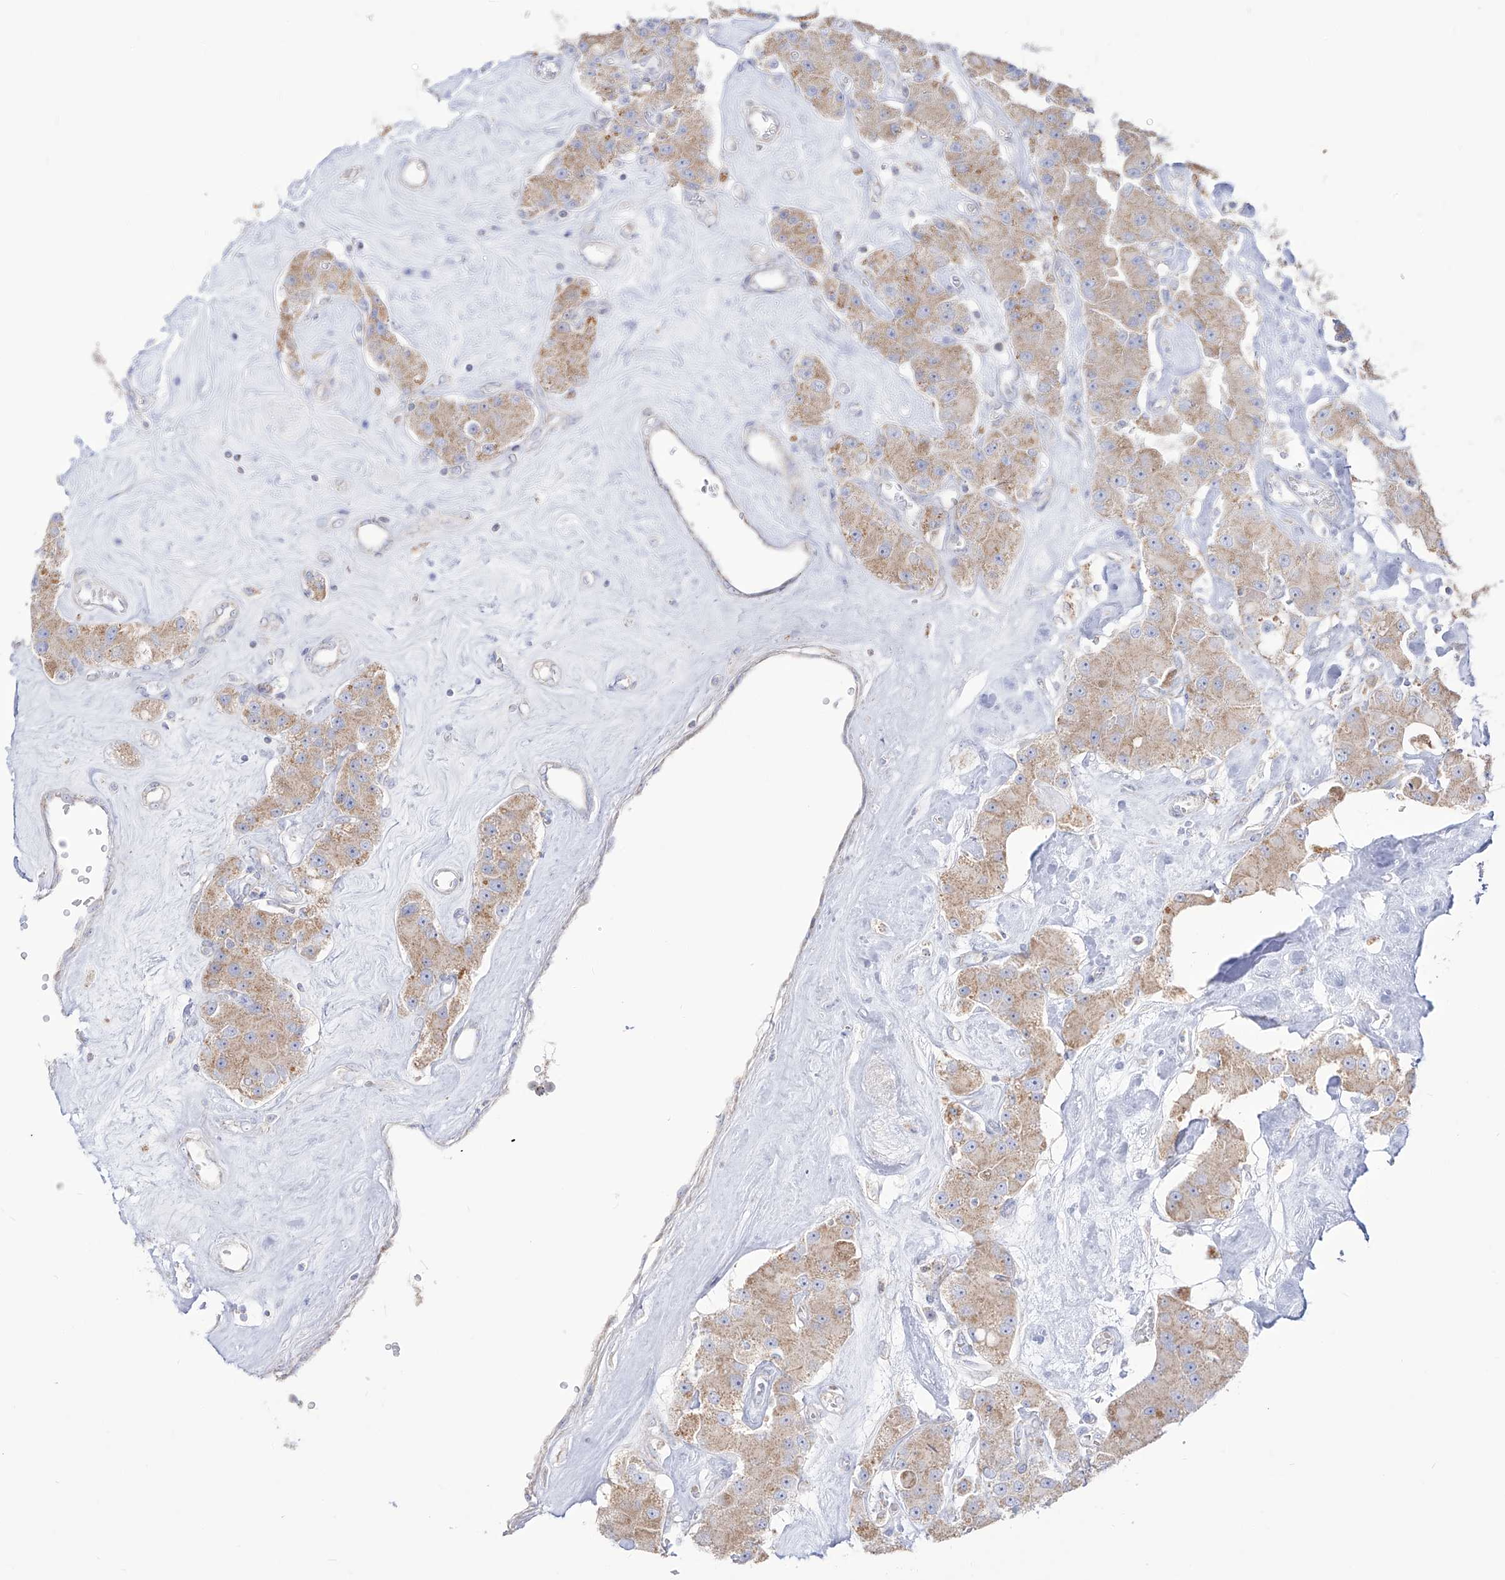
{"staining": {"intensity": "moderate", "quantity": ">75%", "location": "cytoplasmic/membranous"}, "tissue": "carcinoid", "cell_type": "Tumor cells", "image_type": "cancer", "snomed": [{"axis": "morphology", "description": "Carcinoid, malignant, NOS"}, {"axis": "topography", "description": "Pancreas"}], "caption": "This is a photomicrograph of immunohistochemistry (IHC) staining of carcinoid, which shows moderate staining in the cytoplasmic/membranous of tumor cells.", "gene": "RCHY1", "patient": {"sex": "male", "age": 41}}